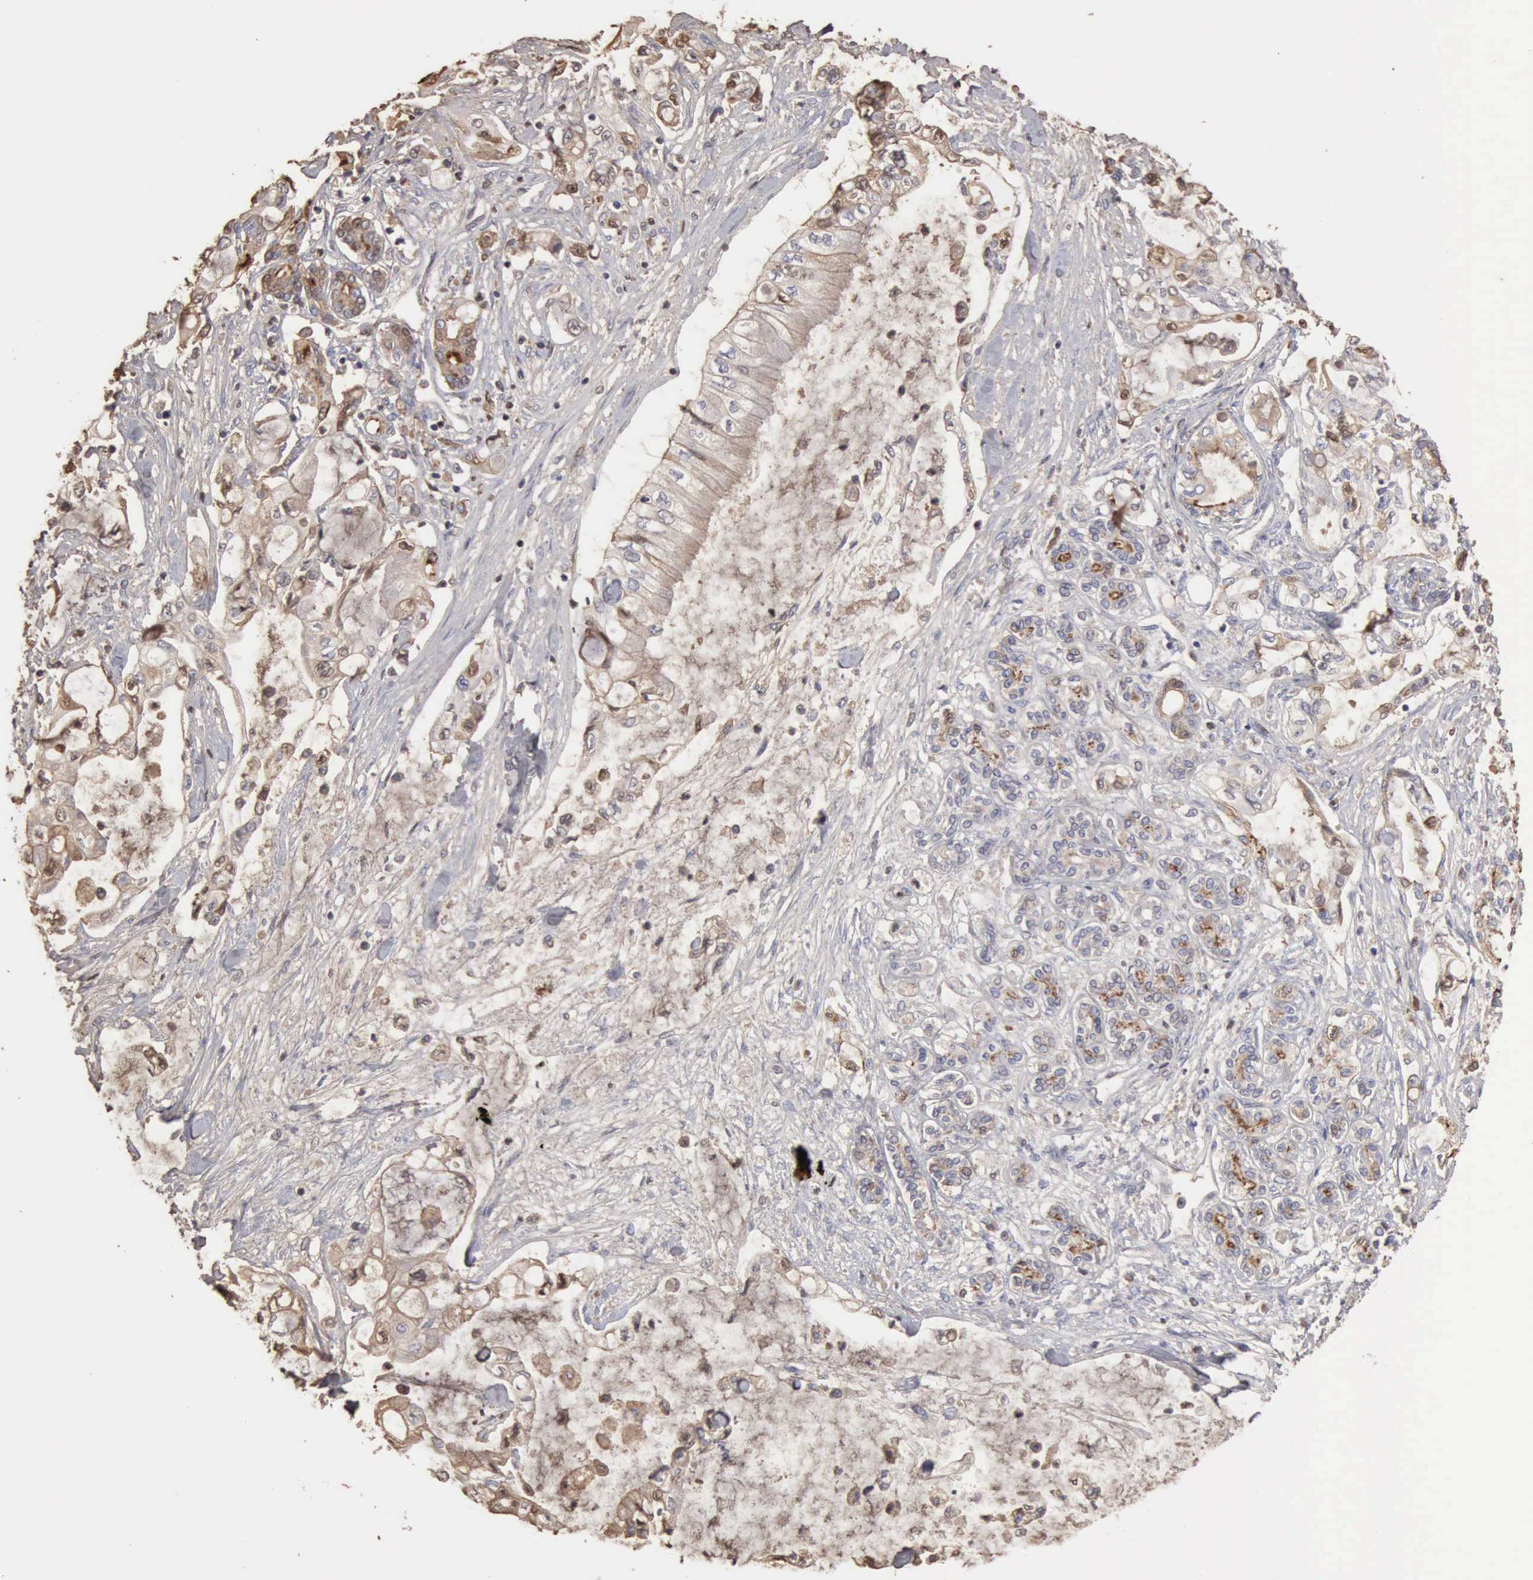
{"staining": {"intensity": "weak", "quantity": "<25%", "location": "nuclear"}, "tissue": "pancreatic cancer", "cell_type": "Tumor cells", "image_type": "cancer", "snomed": [{"axis": "morphology", "description": "Adenocarcinoma, NOS"}, {"axis": "topography", "description": "Pancreas"}], "caption": "High power microscopy photomicrograph of an immunohistochemistry micrograph of pancreatic adenocarcinoma, revealing no significant expression in tumor cells. (Immunohistochemistry, brightfield microscopy, high magnification).", "gene": "SERPINA1", "patient": {"sex": "female", "age": 70}}